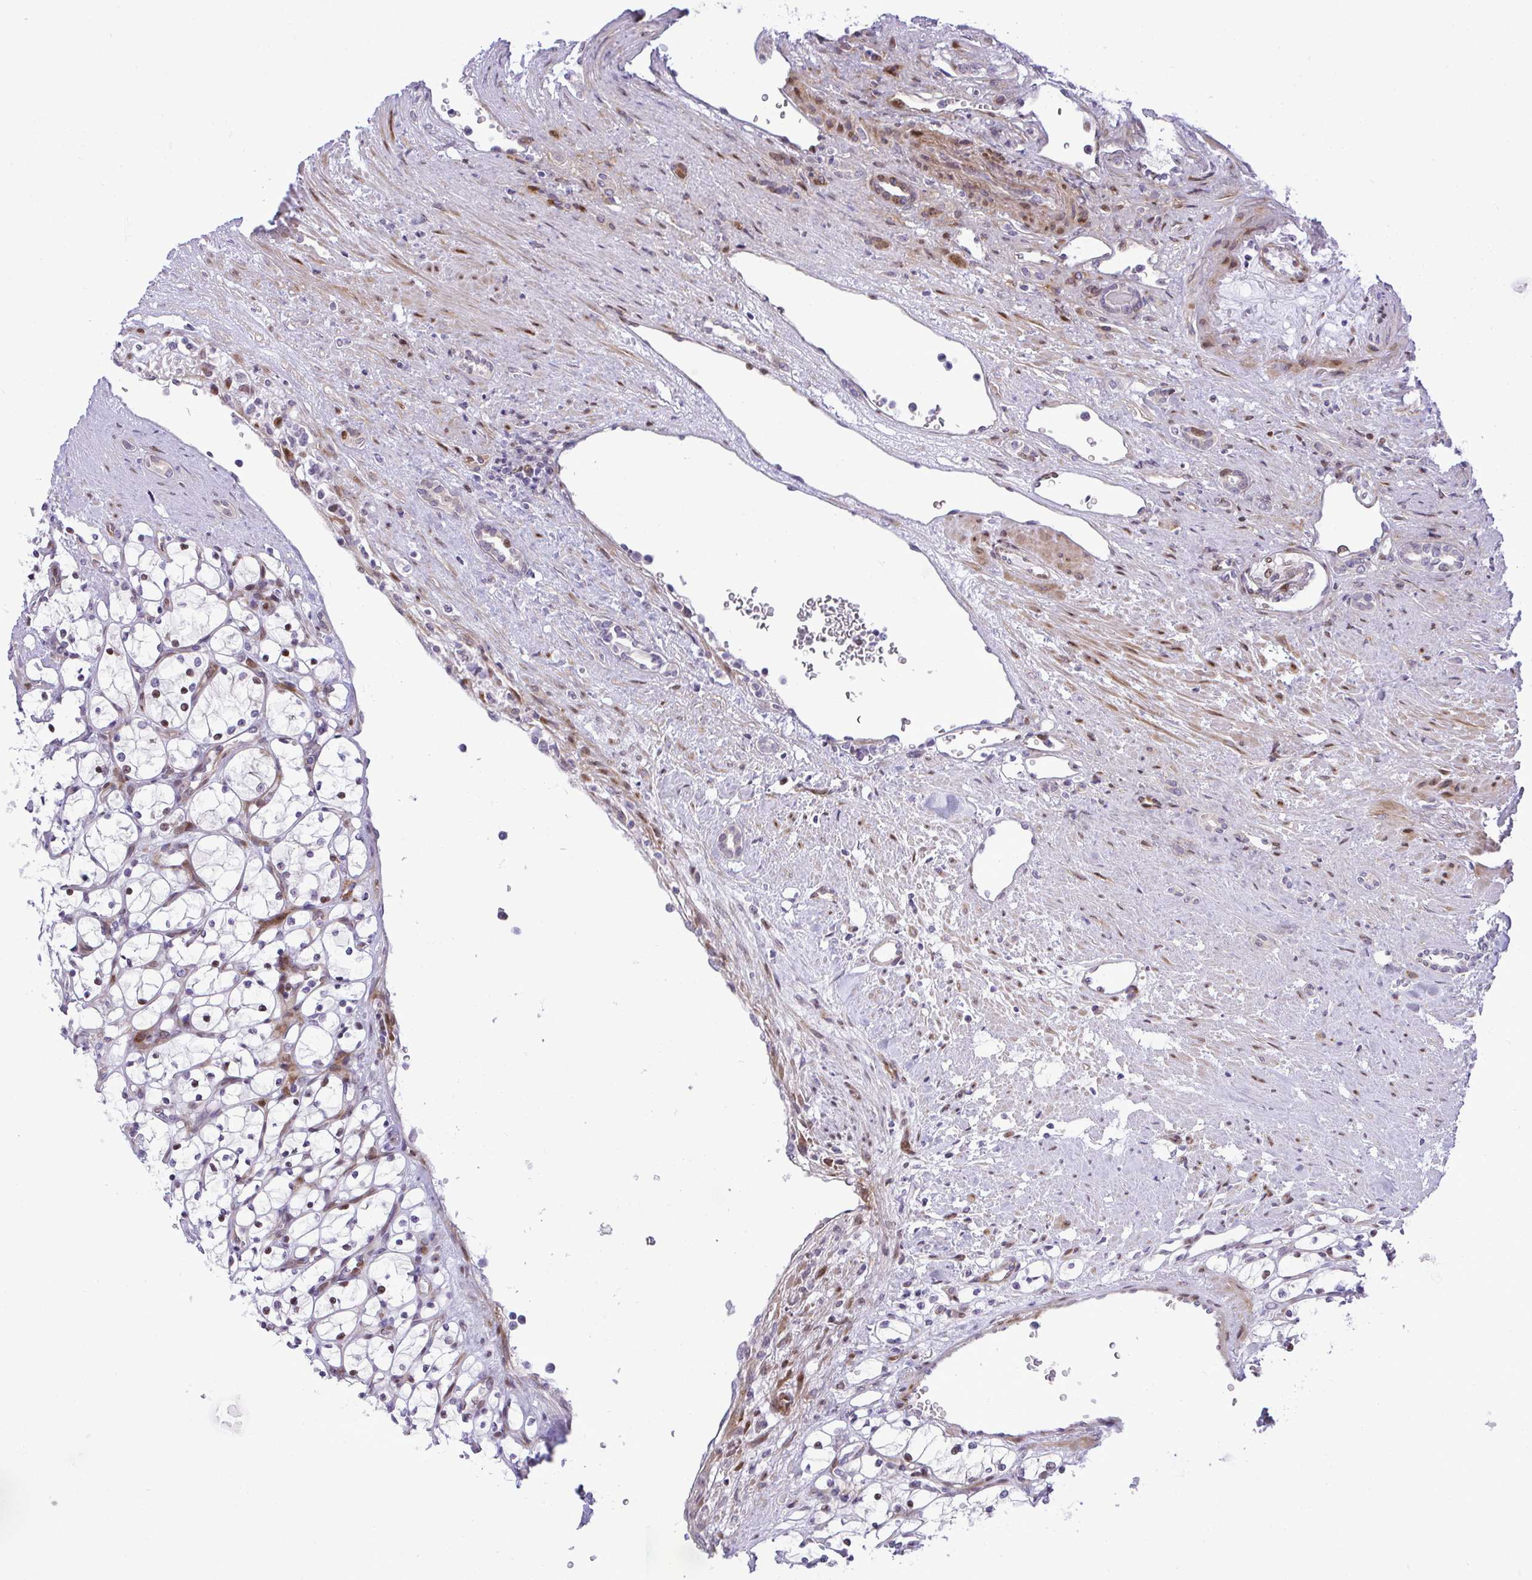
{"staining": {"intensity": "moderate", "quantity": "<25%", "location": "nuclear"}, "tissue": "renal cancer", "cell_type": "Tumor cells", "image_type": "cancer", "snomed": [{"axis": "morphology", "description": "Adenocarcinoma, NOS"}, {"axis": "topography", "description": "Kidney"}], "caption": "Adenocarcinoma (renal) stained for a protein (brown) reveals moderate nuclear positive expression in about <25% of tumor cells.", "gene": "CASTOR2", "patient": {"sex": "female", "age": 69}}